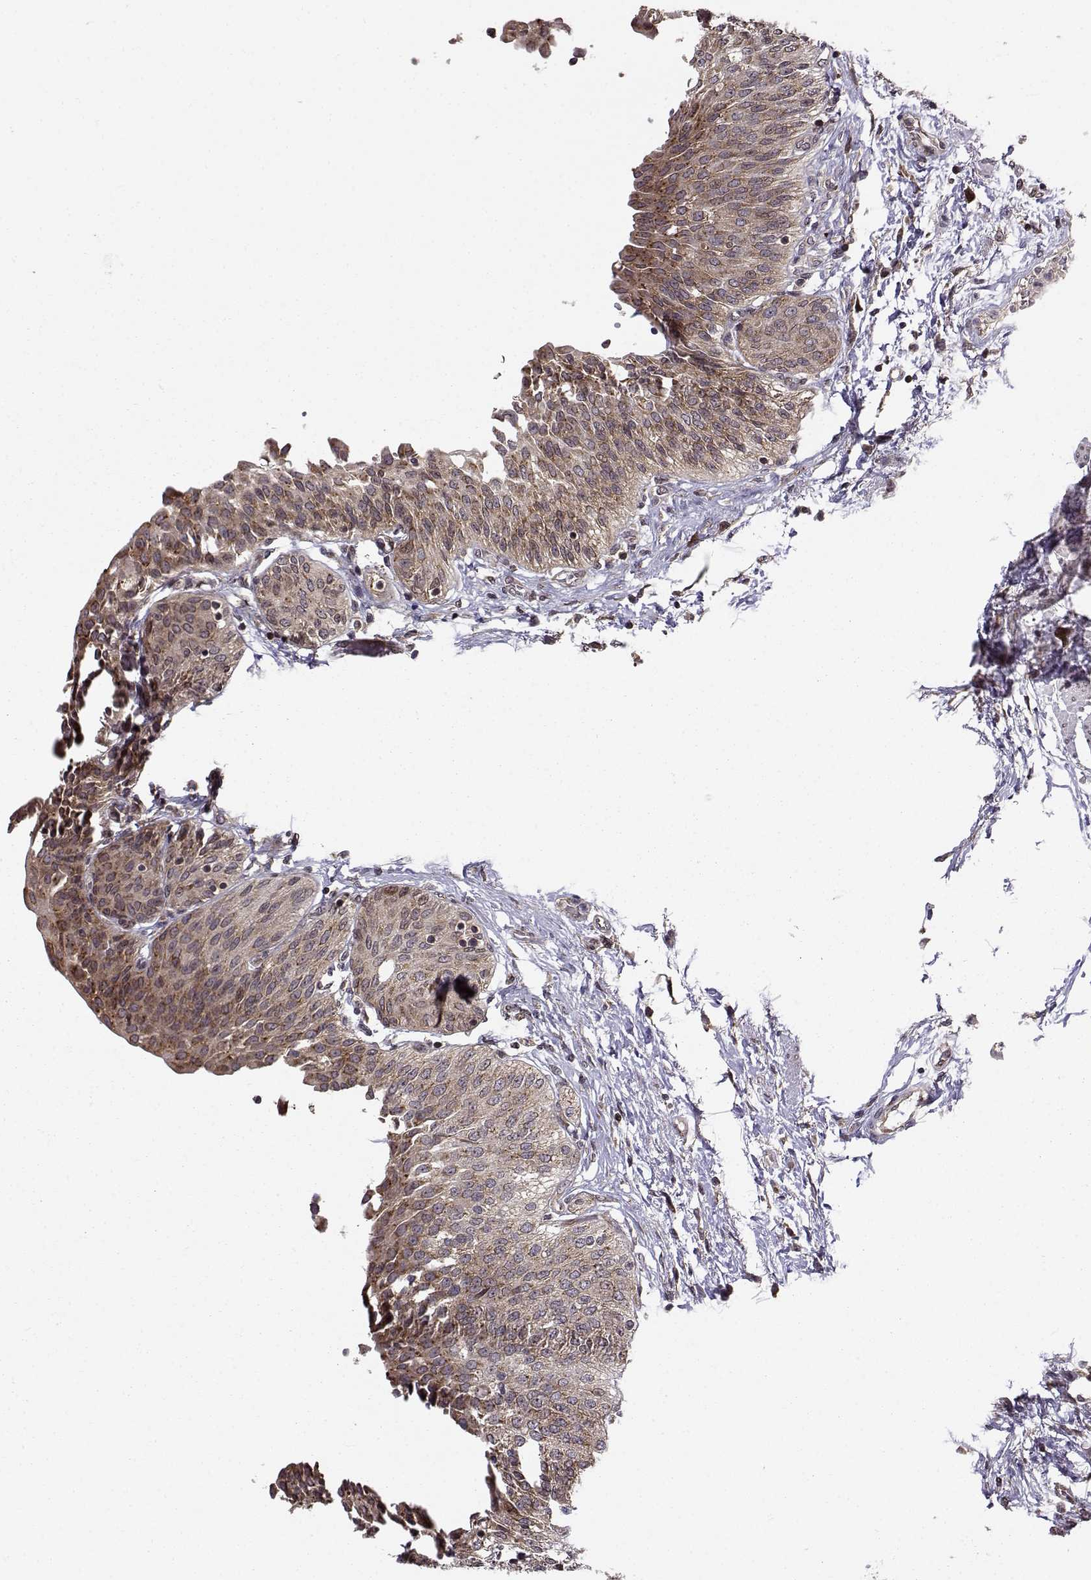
{"staining": {"intensity": "moderate", "quantity": ">75%", "location": "cytoplasmic/membranous"}, "tissue": "urinary bladder", "cell_type": "Urothelial cells", "image_type": "normal", "snomed": [{"axis": "morphology", "description": "Normal tissue, NOS"}, {"axis": "morphology", "description": "Metaplasia, NOS"}, {"axis": "topography", "description": "Urinary bladder"}], "caption": "High-magnification brightfield microscopy of benign urinary bladder stained with DAB (brown) and counterstained with hematoxylin (blue). urothelial cells exhibit moderate cytoplasmic/membranous expression is present in approximately>75% of cells.", "gene": "RPL31", "patient": {"sex": "male", "age": 68}}